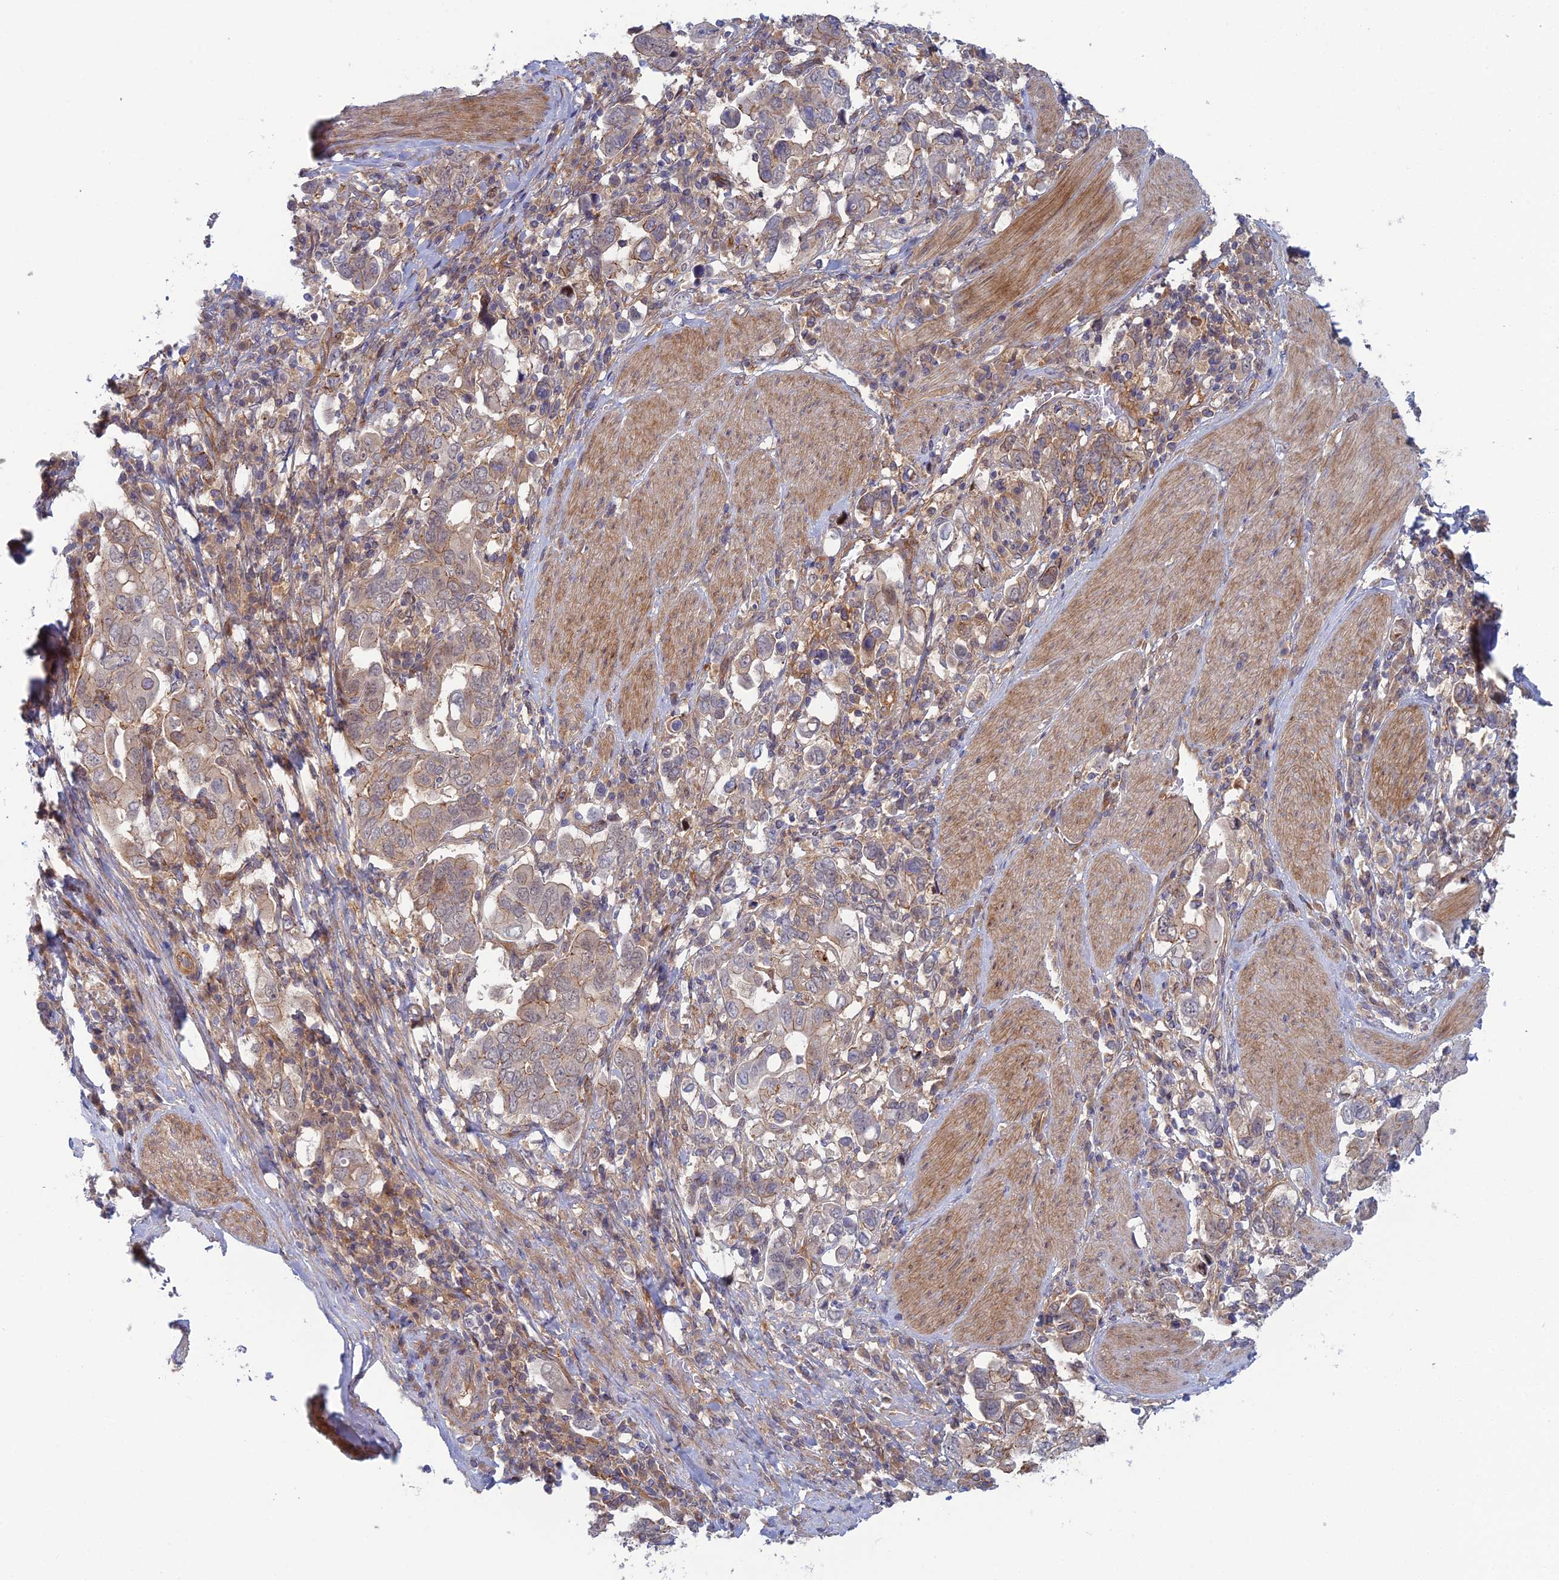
{"staining": {"intensity": "negative", "quantity": "none", "location": "none"}, "tissue": "stomach cancer", "cell_type": "Tumor cells", "image_type": "cancer", "snomed": [{"axis": "morphology", "description": "Adenocarcinoma, NOS"}, {"axis": "topography", "description": "Stomach, upper"}], "caption": "An image of stomach cancer (adenocarcinoma) stained for a protein displays no brown staining in tumor cells.", "gene": "ABHD1", "patient": {"sex": "male", "age": 62}}